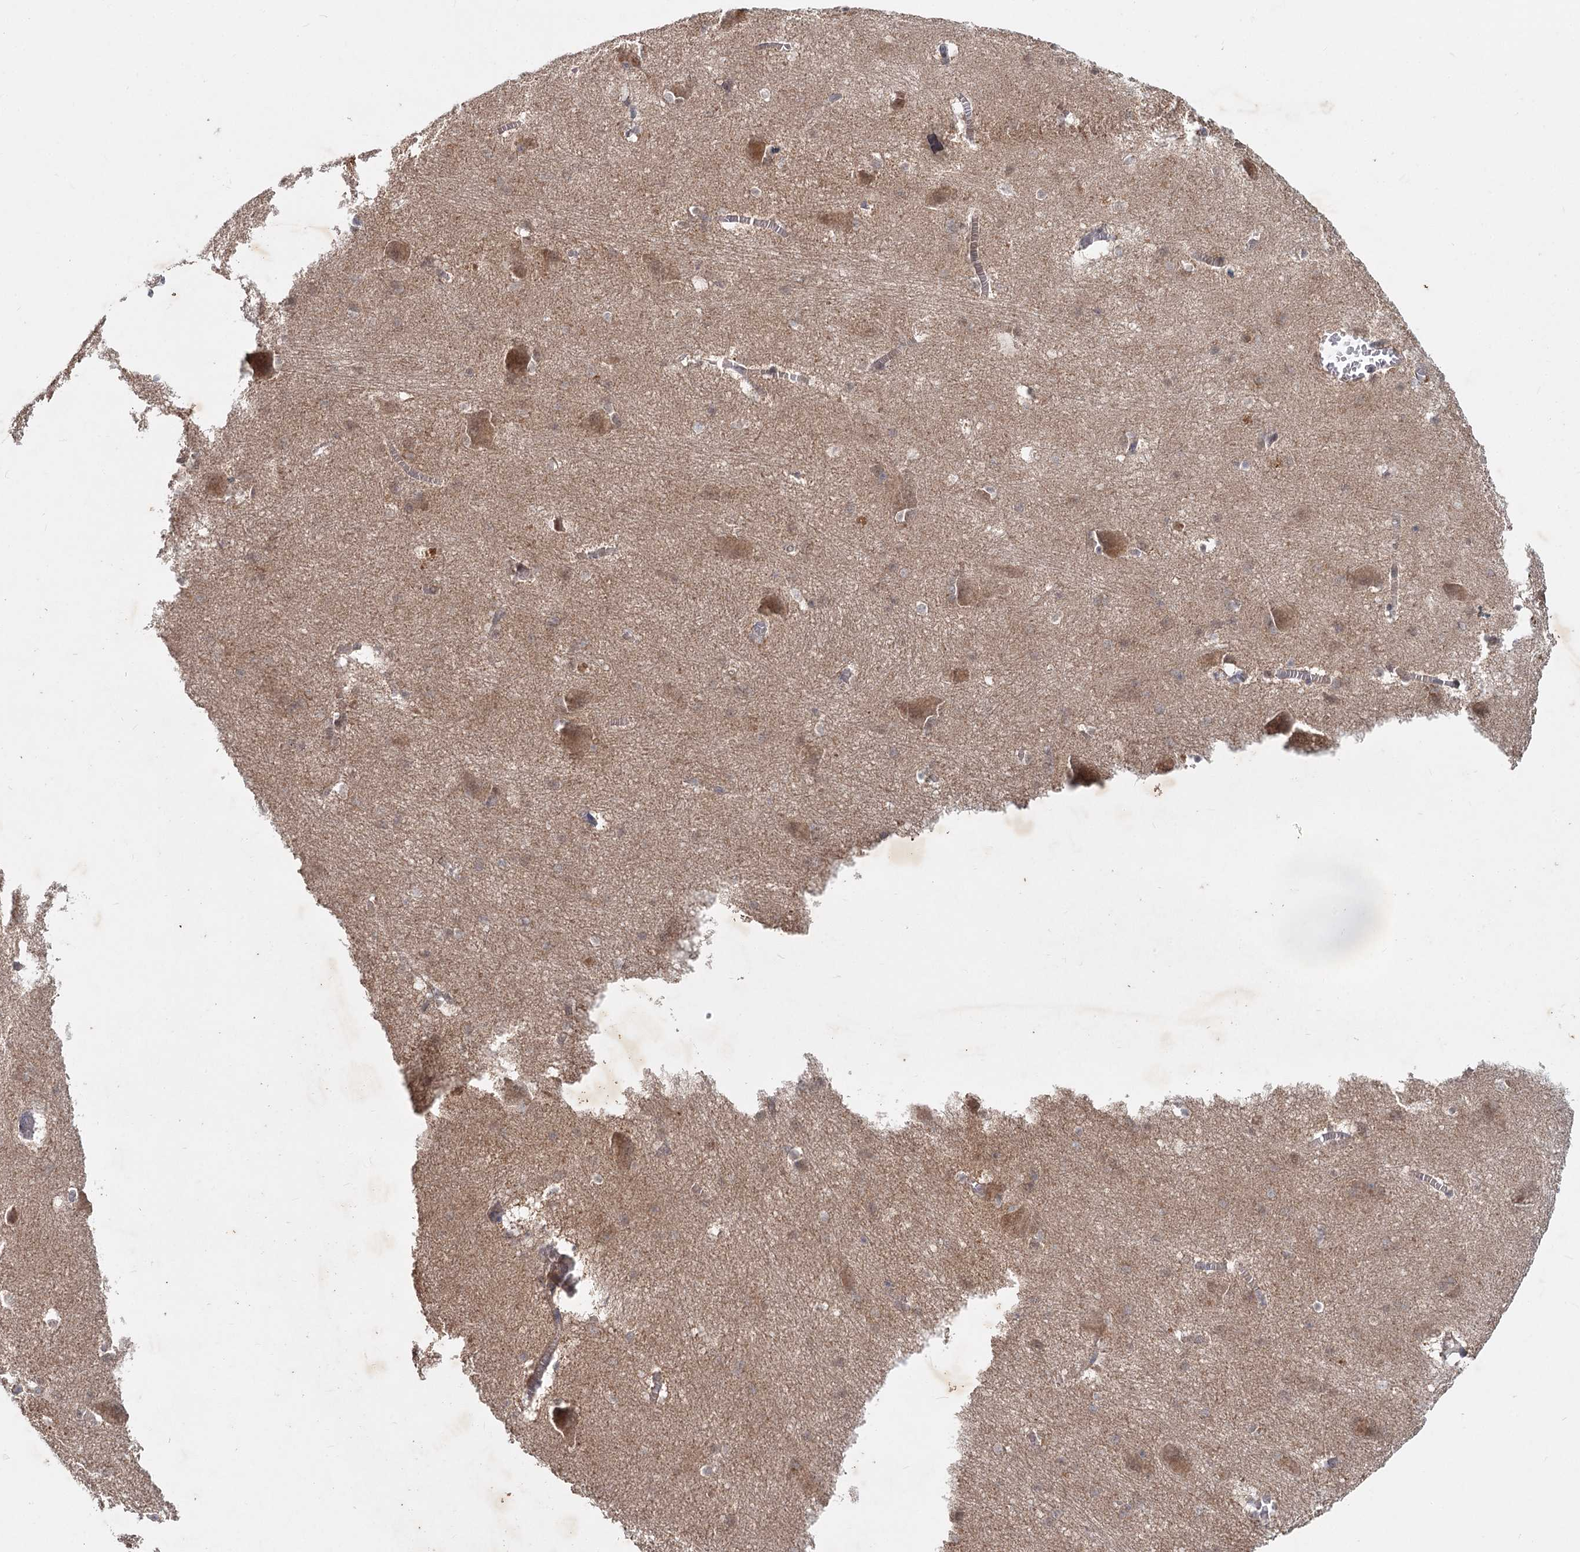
{"staining": {"intensity": "weak", "quantity": "<25%", "location": "cytoplasmic/membranous,nuclear"}, "tissue": "caudate", "cell_type": "Glial cells", "image_type": "normal", "snomed": [{"axis": "morphology", "description": "Normal tissue, NOS"}, {"axis": "topography", "description": "Lateral ventricle wall"}], "caption": "An IHC micrograph of benign caudate is shown. There is no staining in glial cells of caudate.", "gene": "AP3B1", "patient": {"sex": "male", "age": 37}}